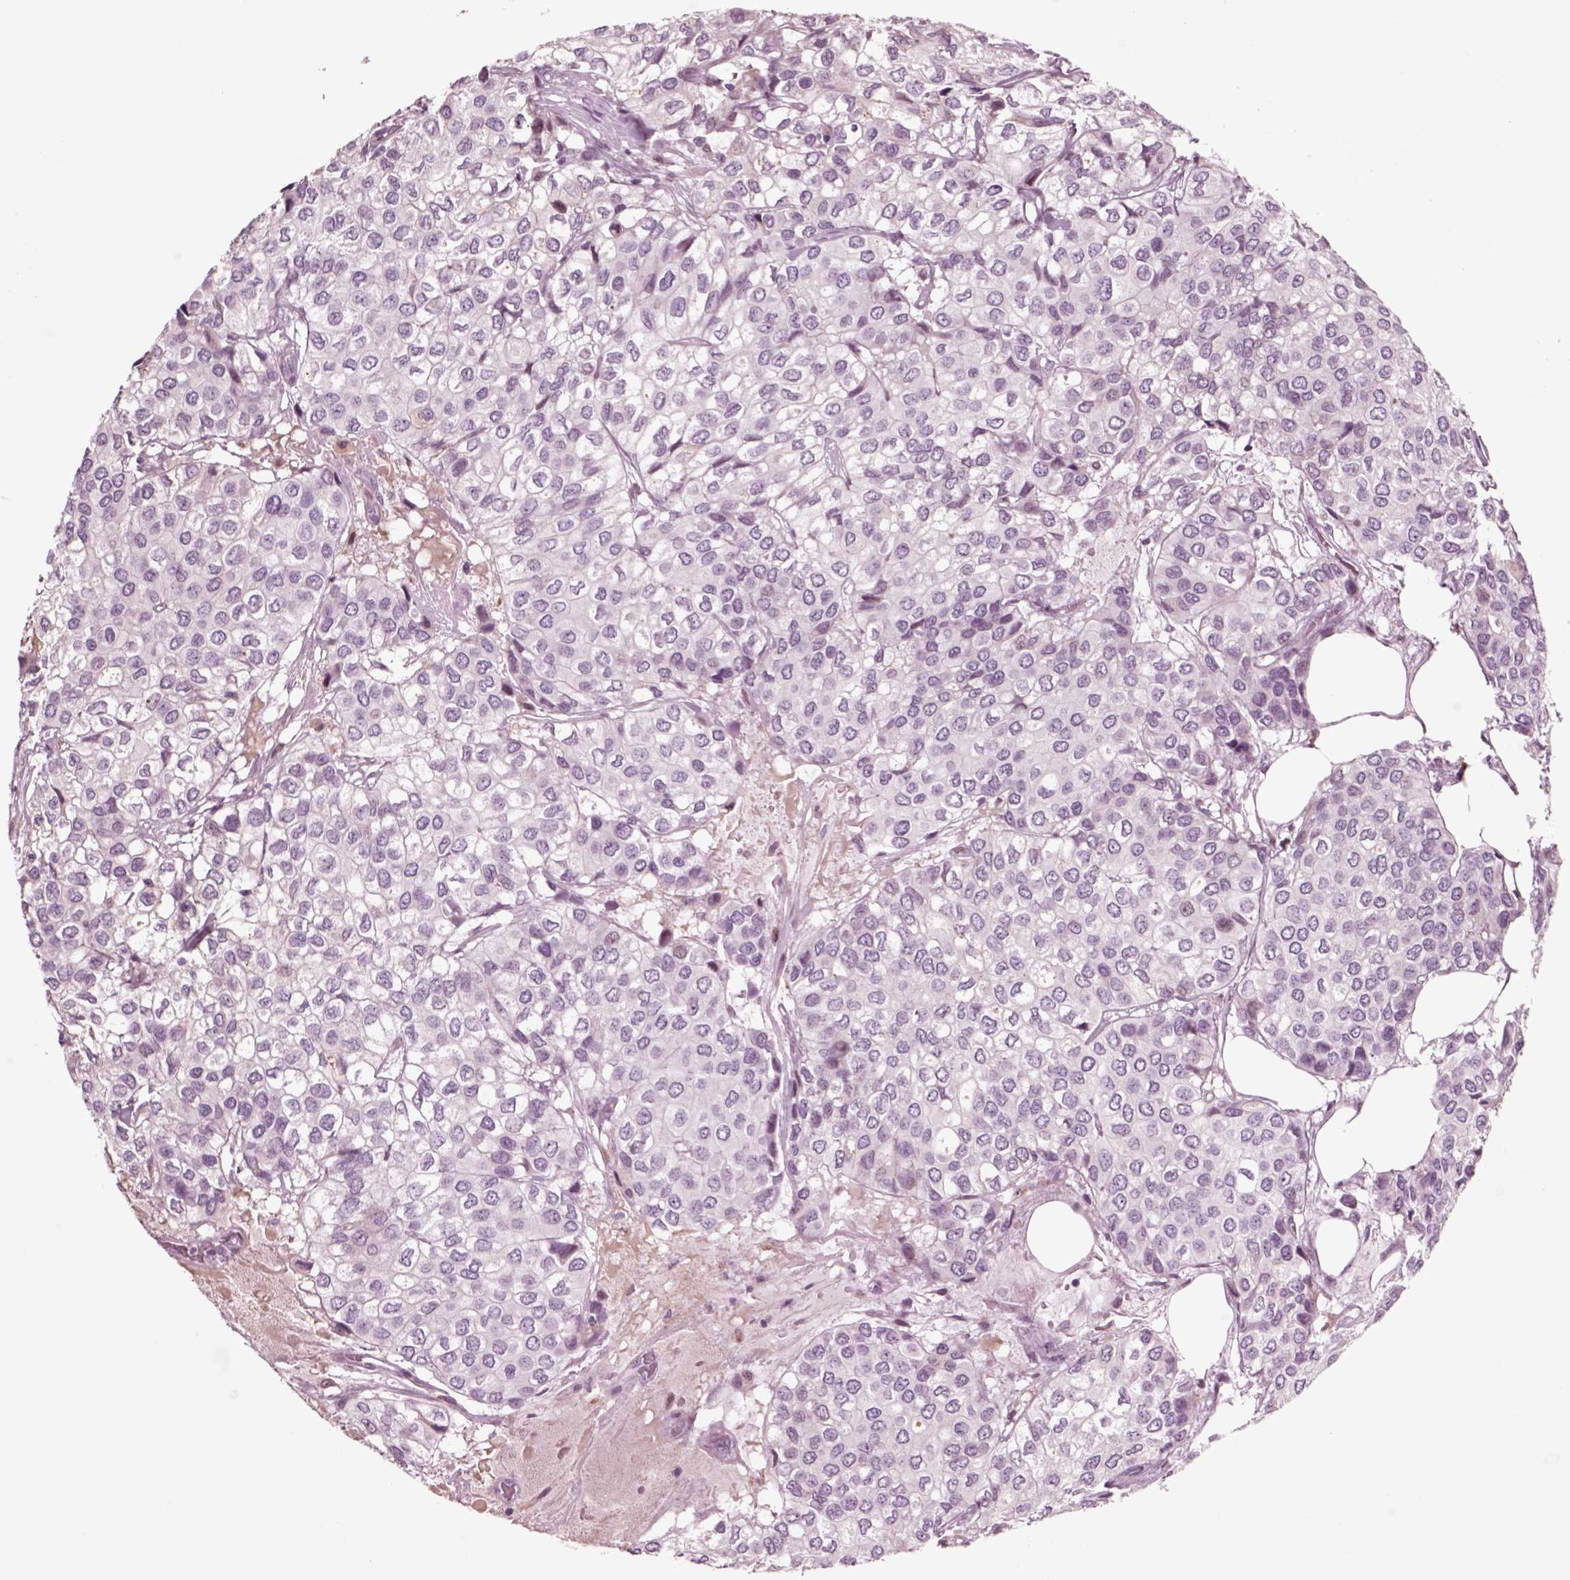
{"staining": {"intensity": "negative", "quantity": "none", "location": "none"}, "tissue": "urothelial cancer", "cell_type": "Tumor cells", "image_type": "cancer", "snomed": [{"axis": "morphology", "description": "Urothelial carcinoma, High grade"}, {"axis": "topography", "description": "Urinary bladder"}], "caption": "Image shows no significant protein staining in tumor cells of urothelial cancer. Brightfield microscopy of IHC stained with DAB (3,3'-diaminobenzidine) (brown) and hematoxylin (blue), captured at high magnification.", "gene": "CHGB", "patient": {"sex": "male", "age": 73}}